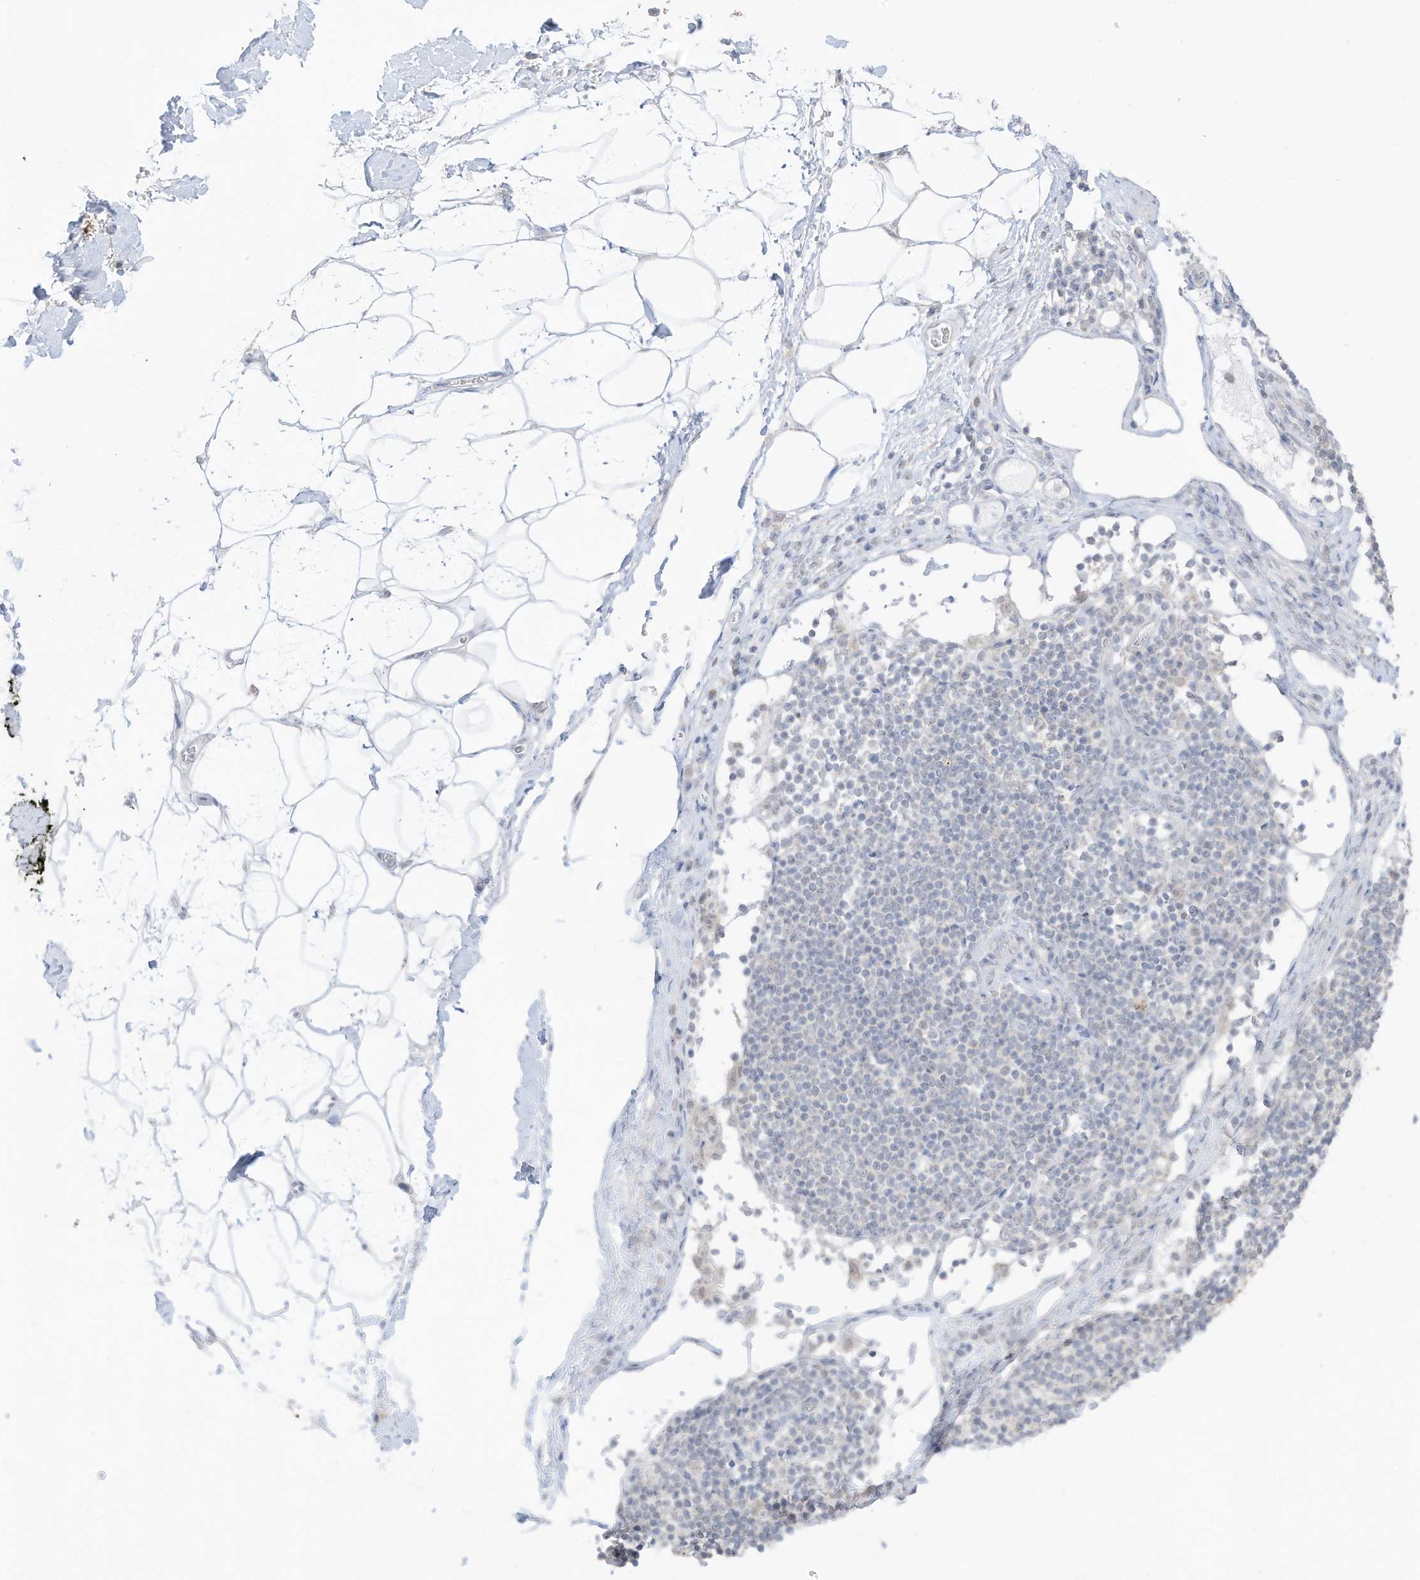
{"staining": {"intensity": "negative", "quantity": "none", "location": "none"}, "tissue": "adipose tissue", "cell_type": "Adipocytes", "image_type": "normal", "snomed": [{"axis": "morphology", "description": "Normal tissue, NOS"}, {"axis": "morphology", "description": "Adenocarcinoma, NOS"}, {"axis": "topography", "description": "Pancreas"}, {"axis": "topography", "description": "Peripheral nerve tissue"}], "caption": "The image shows no significant positivity in adipocytes of adipose tissue. (DAB immunohistochemistry (IHC) visualized using brightfield microscopy, high magnification).", "gene": "OGT", "patient": {"sex": "male", "age": 59}}